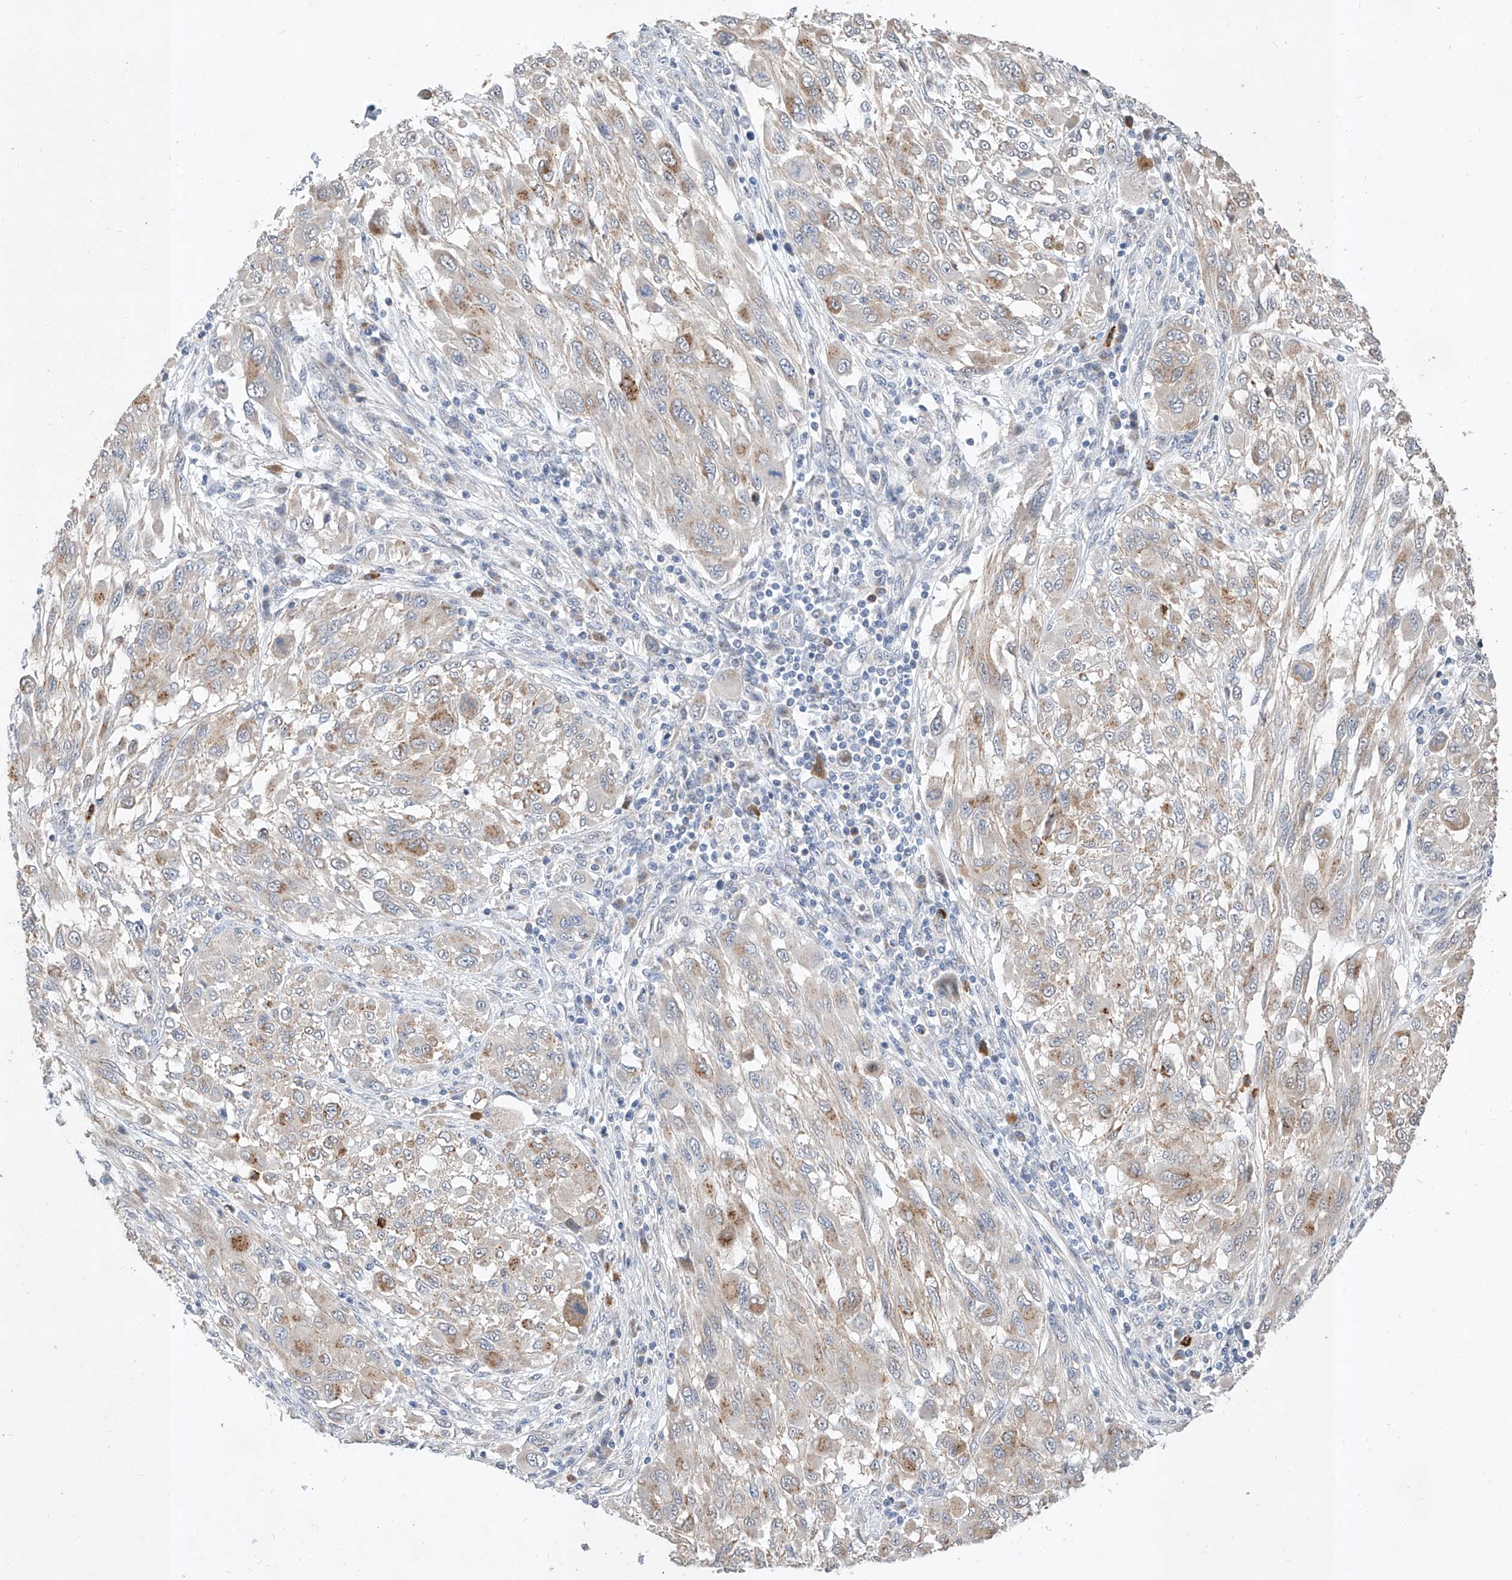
{"staining": {"intensity": "moderate", "quantity": "<25%", "location": "cytoplasmic/membranous"}, "tissue": "melanoma", "cell_type": "Tumor cells", "image_type": "cancer", "snomed": [{"axis": "morphology", "description": "Malignant melanoma, NOS"}, {"axis": "topography", "description": "Skin"}], "caption": "Melanoma tissue displays moderate cytoplasmic/membranous staining in approximately <25% of tumor cells (DAB = brown stain, brightfield microscopy at high magnification).", "gene": "MFSD4B", "patient": {"sex": "female", "age": 91}}